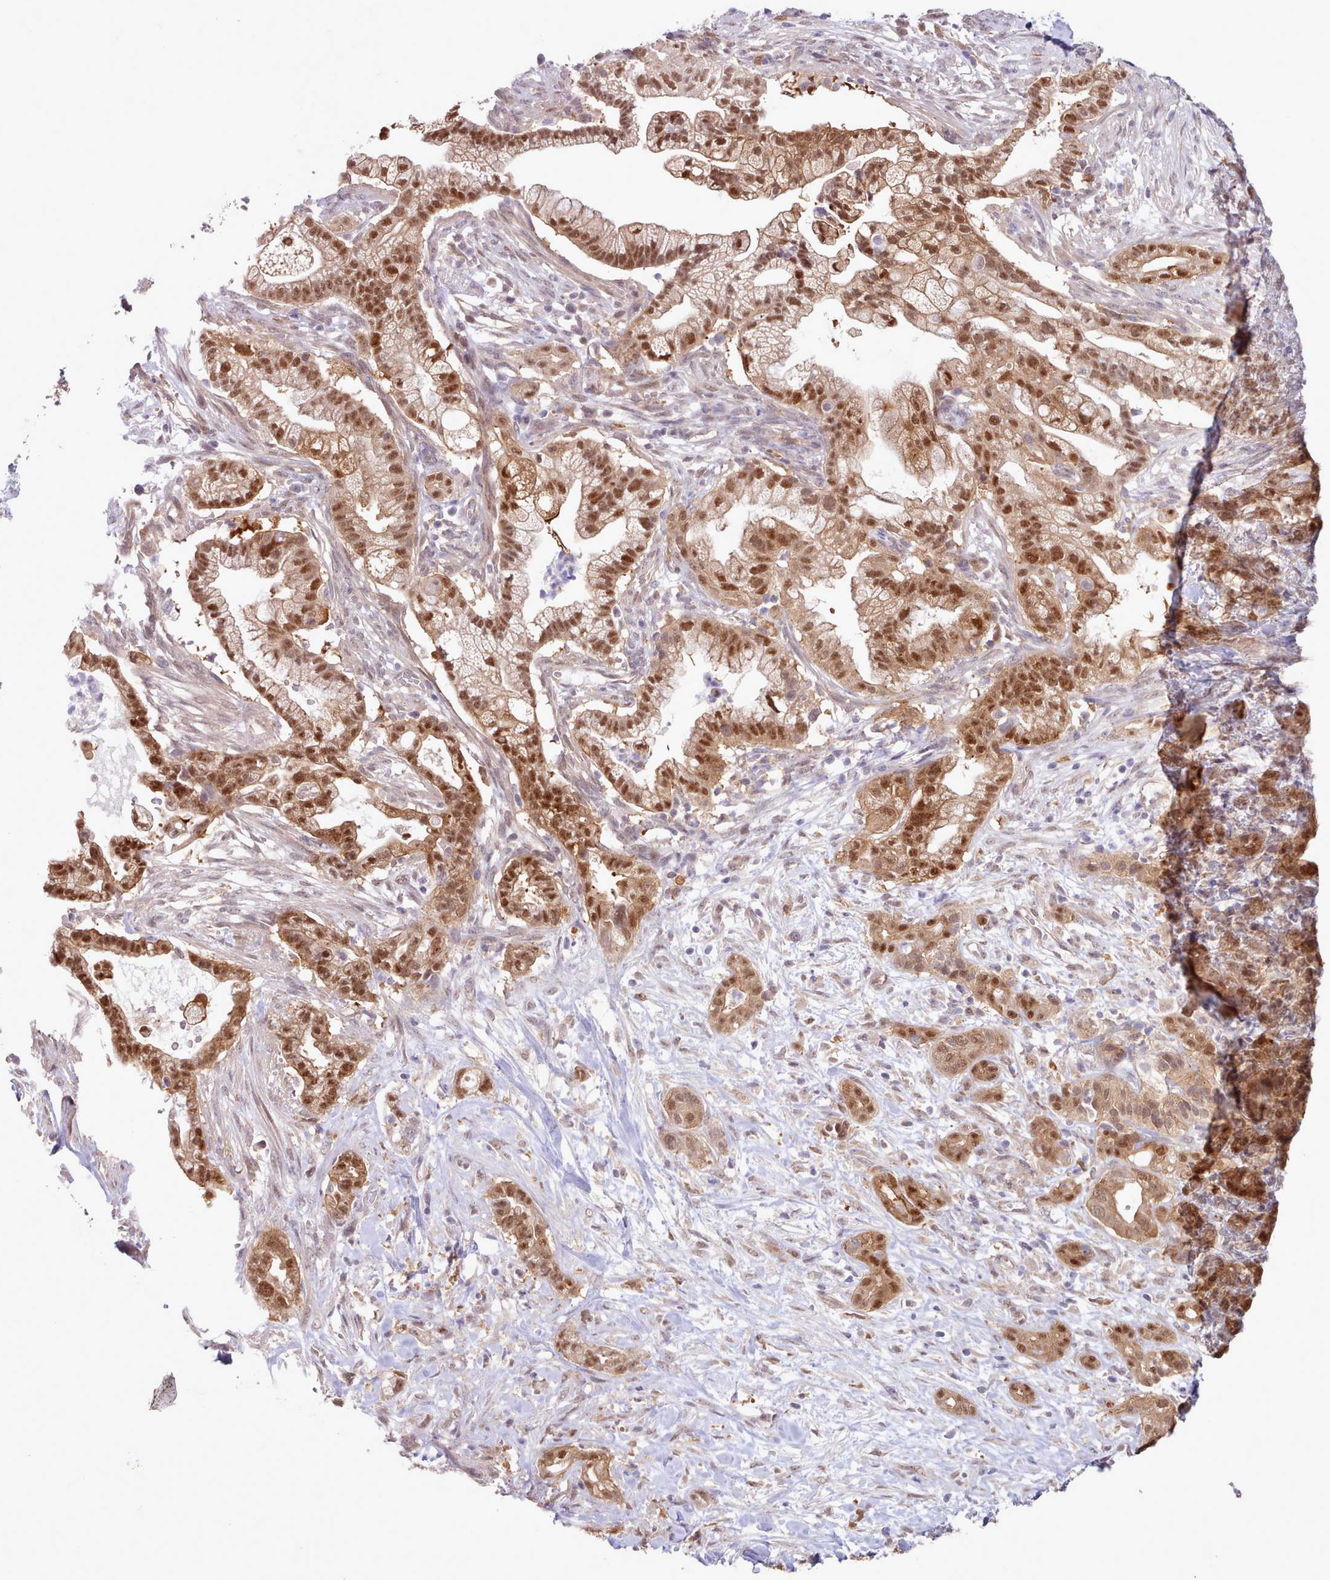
{"staining": {"intensity": "strong", "quantity": ">75%", "location": "cytoplasmic/membranous,nuclear"}, "tissue": "pancreatic cancer", "cell_type": "Tumor cells", "image_type": "cancer", "snomed": [{"axis": "morphology", "description": "Adenocarcinoma, NOS"}, {"axis": "topography", "description": "Pancreas"}], "caption": "Human pancreatic cancer stained with a brown dye shows strong cytoplasmic/membranous and nuclear positive expression in approximately >75% of tumor cells.", "gene": "CES3", "patient": {"sex": "male", "age": 44}}